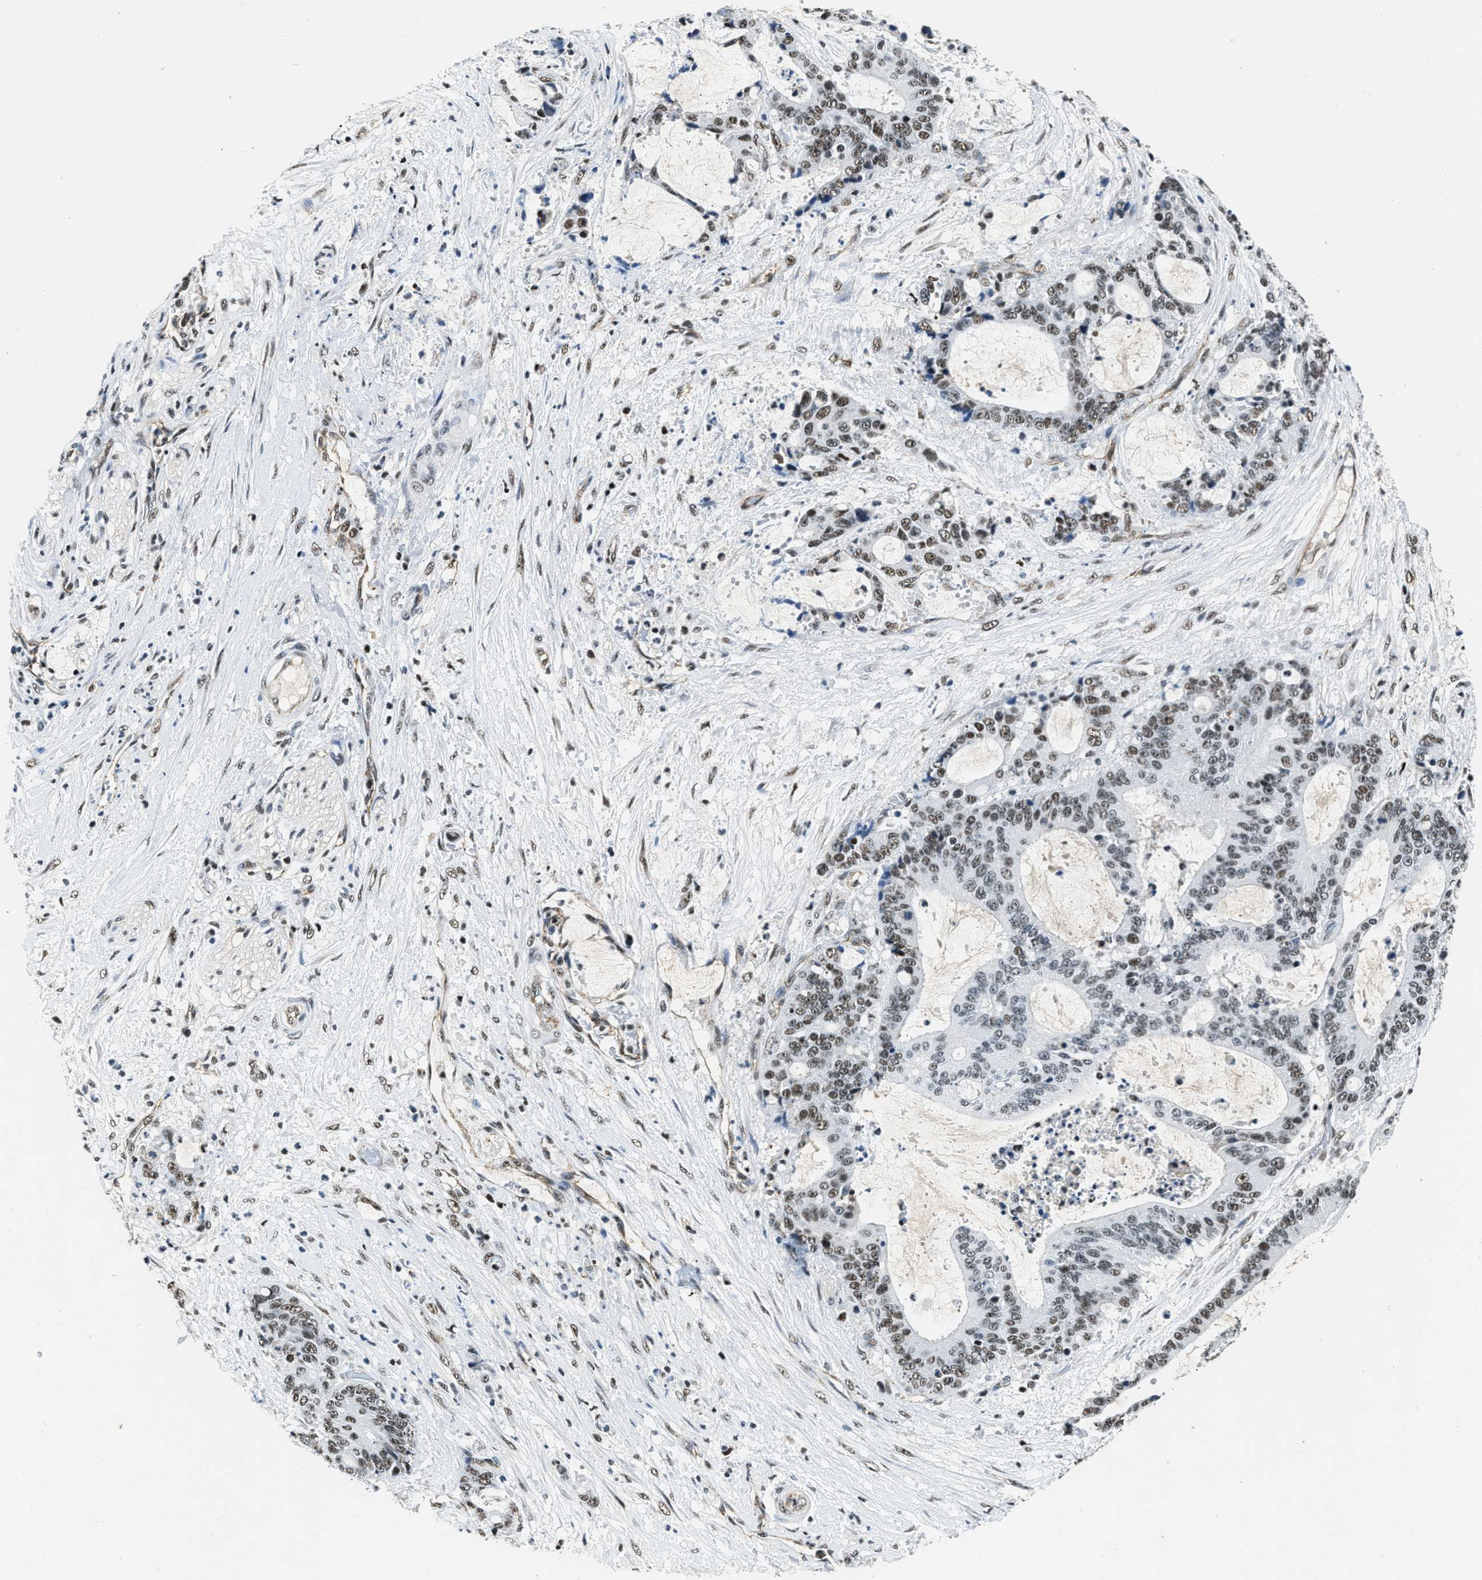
{"staining": {"intensity": "moderate", "quantity": "25%-75%", "location": "nuclear"}, "tissue": "liver cancer", "cell_type": "Tumor cells", "image_type": "cancer", "snomed": [{"axis": "morphology", "description": "Normal tissue, NOS"}, {"axis": "morphology", "description": "Cholangiocarcinoma"}, {"axis": "topography", "description": "Liver"}, {"axis": "topography", "description": "Peripheral nerve tissue"}], "caption": "Brown immunohistochemical staining in human liver cancer (cholangiocarcinoma) reveals moderate nuclear staining in about 25%-75% of tumor cells. (DAB (3,3'-diaminobenzidine) IHC, brown staining for protein, blue staining for nuclei).", "gene": "CCNE1", "patient": {"sex": "female", "age": 73}}